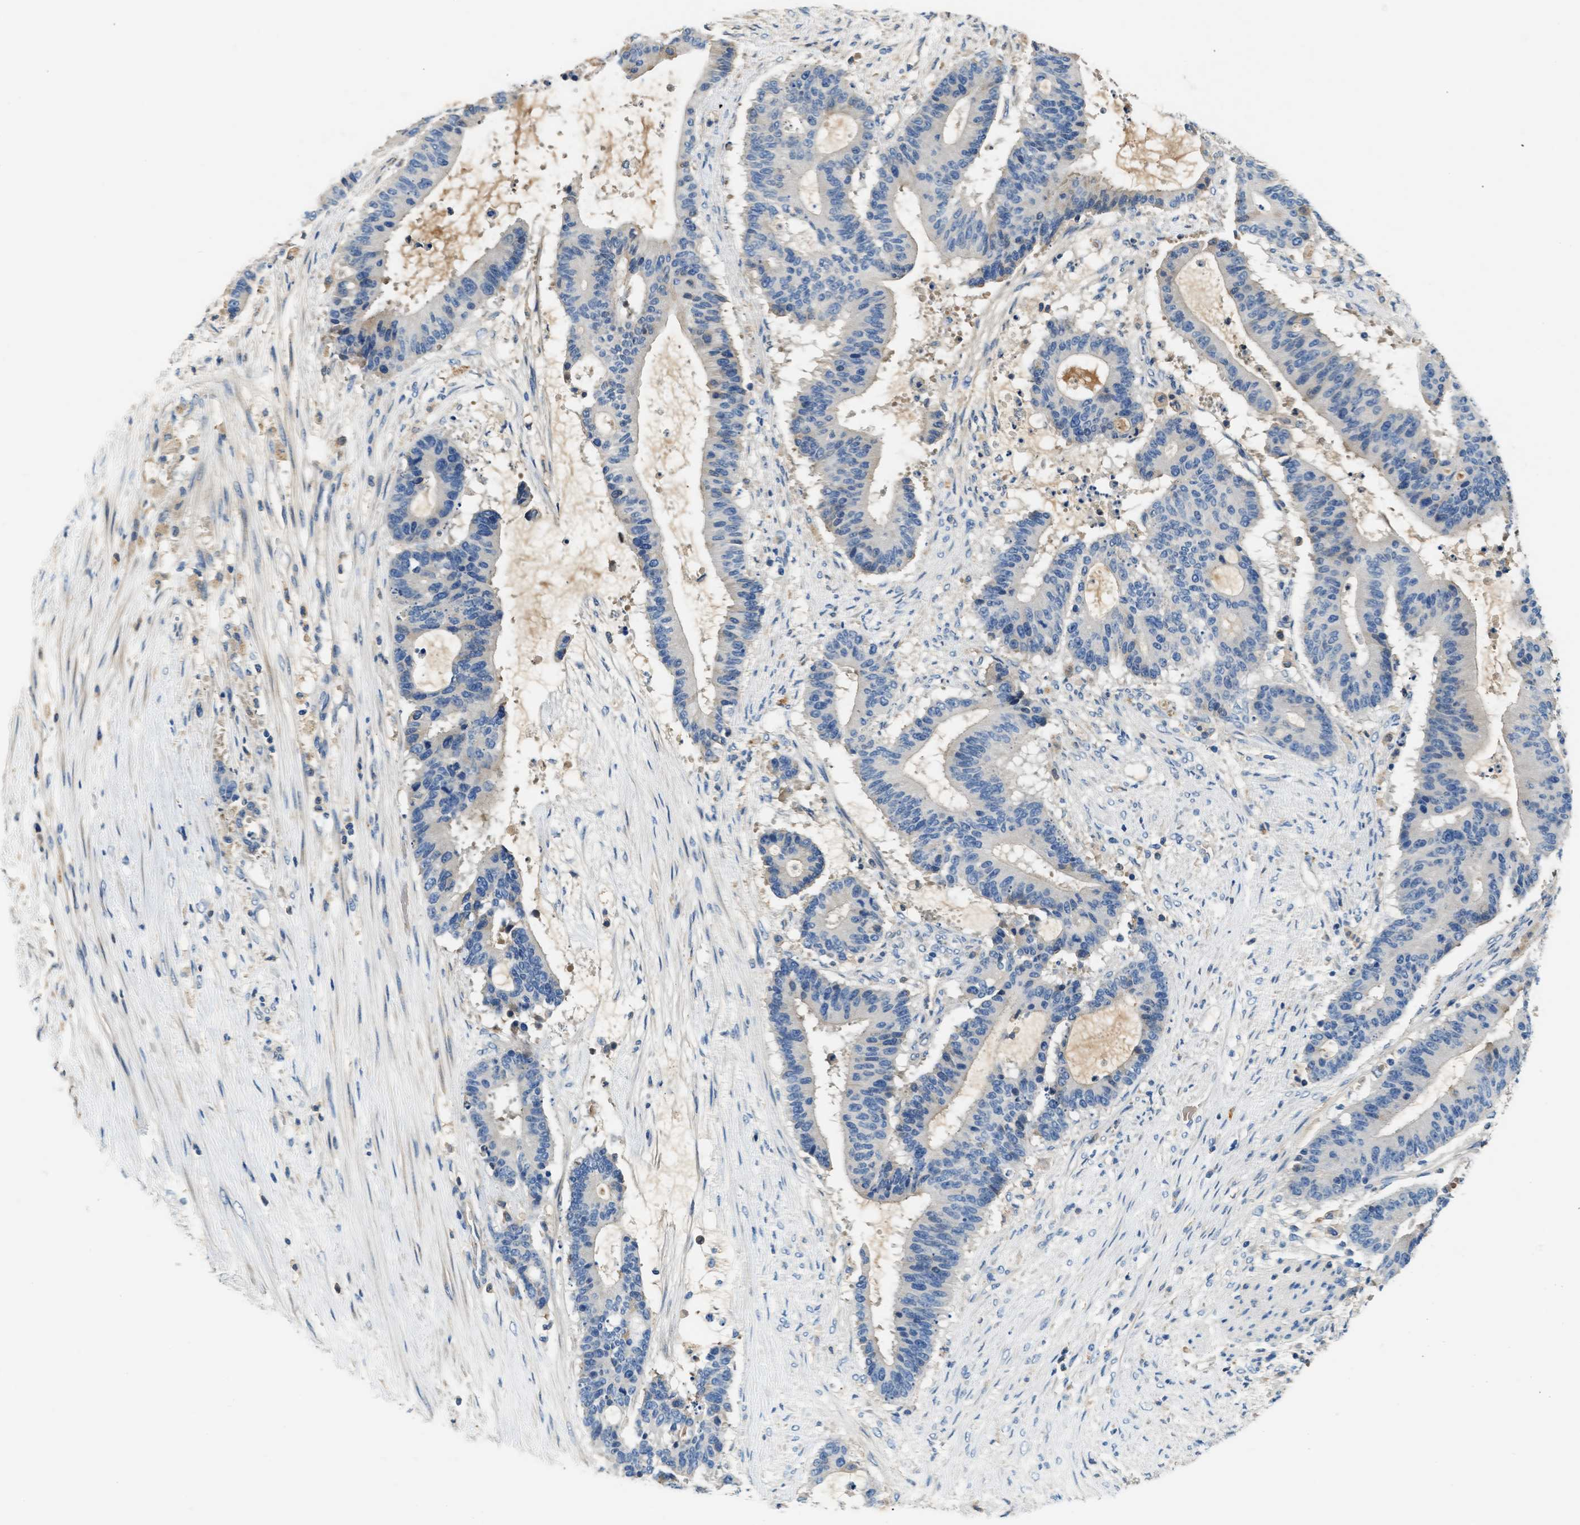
{"staining": {"intensity": "negative", "quantity": "none", "location": "none"}, "tissue": "liver cancer", "cell_type": "Tumor cells", "image_type": "cancer", "snomed": [{"axis": "morphology", "description": "Cholangiocarcinoma"}, {"axis": "topography", "description": "Liver"}], "caption": "Protein analysis of liver cancer reveals no significant expression in tumor cells.", "gene": "RWDD2B", "patient": {"sex": "female", "age": 73}}